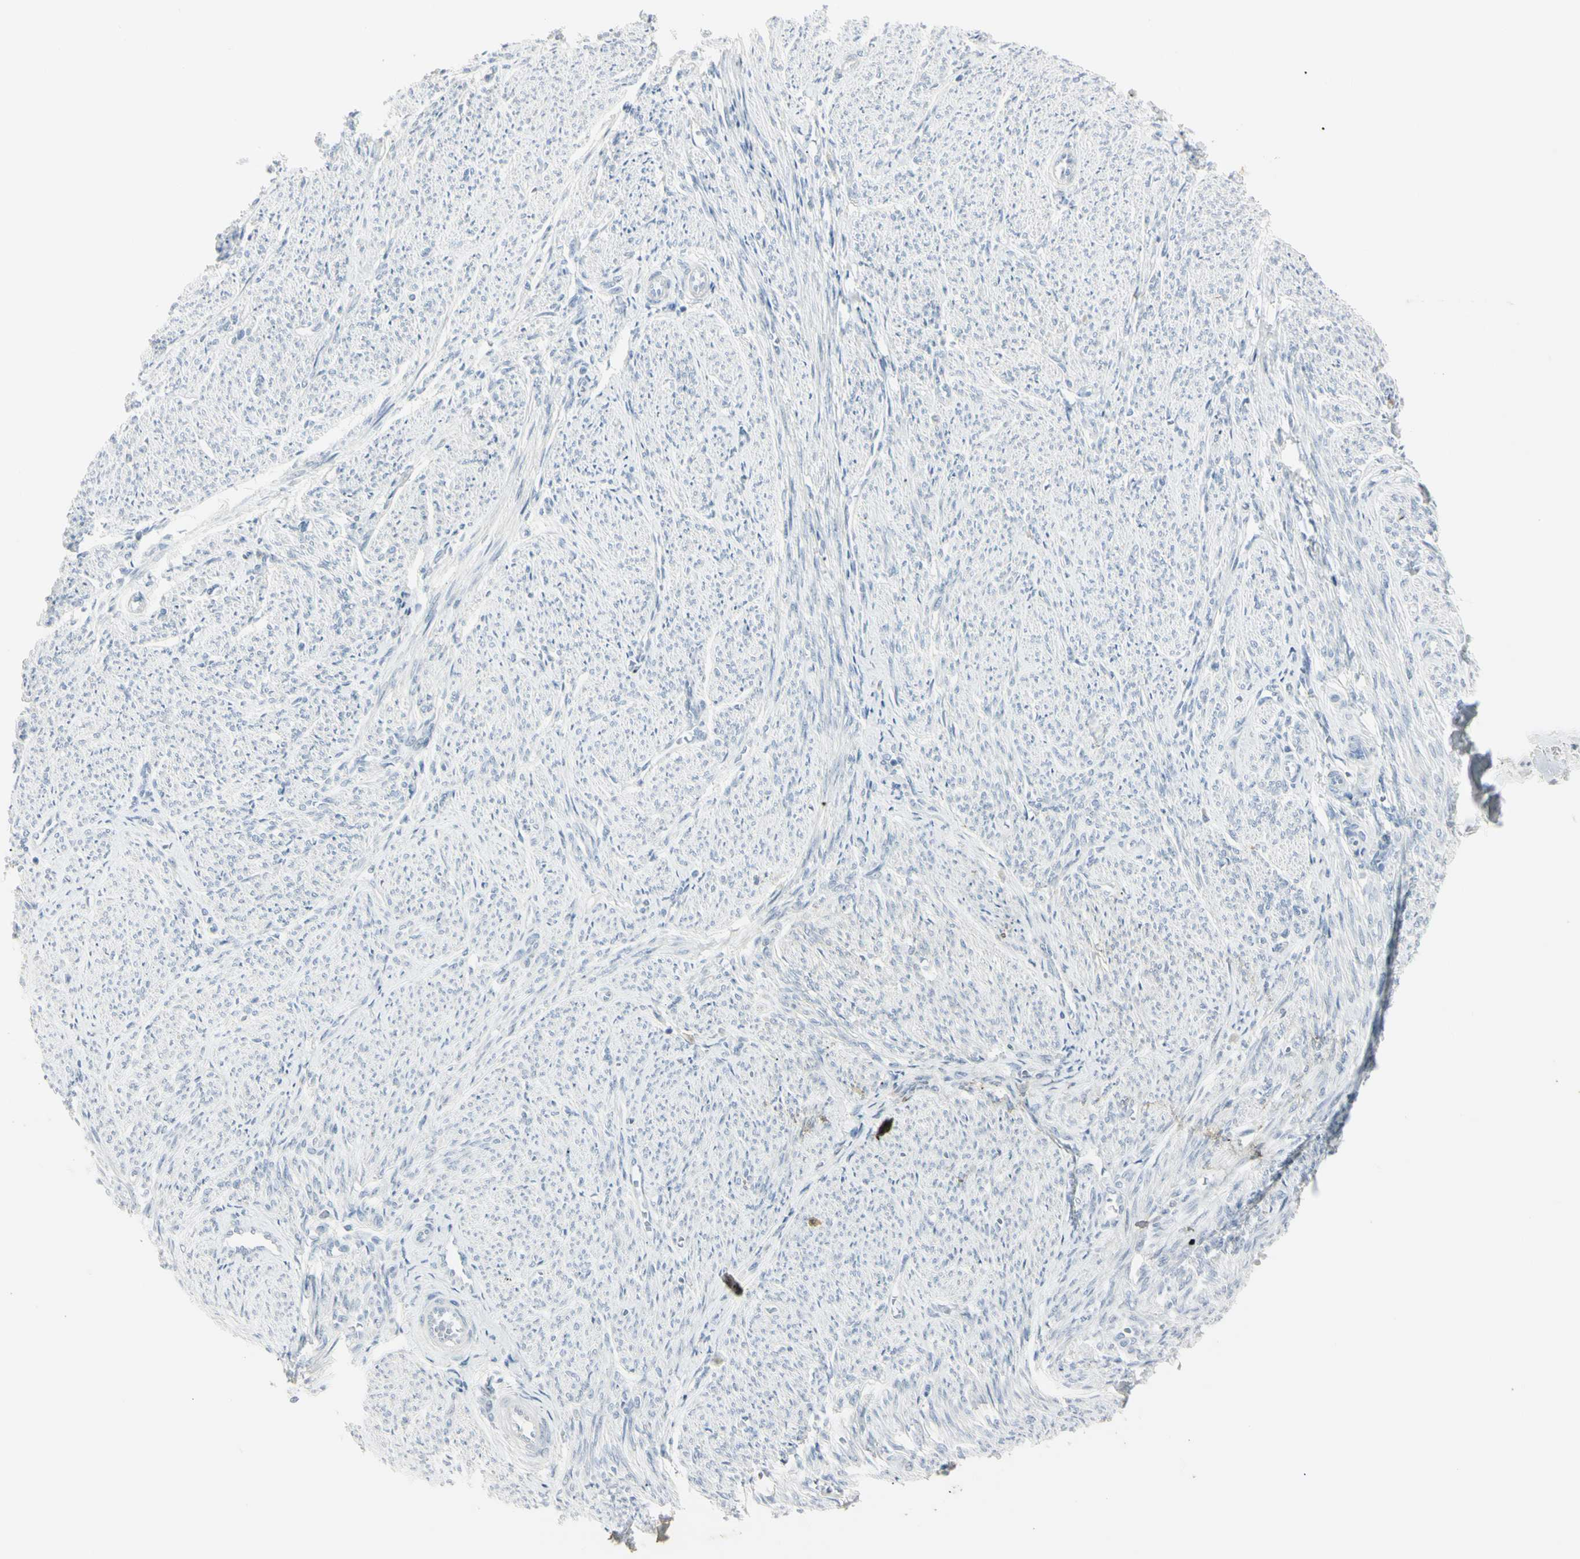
{"staining": {"intensity": "negative", "quantity": "none", "location": "none"}, "tissue": "smooth muscle", "cell_type": "Smooth muscle cells", "image_type": "normal", "snomed": [{"axis": "morphology", "description": "Normal tissue, NOS"}, {"axis": "topography", "description": "Smooth muscle"}], "caption": "IHC histopathology image of unremarkable smooth muscle: smooth muscle stained with DAB (3,3'-diaminobenzidine) reveals no significant protein expression in smooth muscle cells.", "gene": "PIP", "patient": {"sex": "female", "age": 65}}